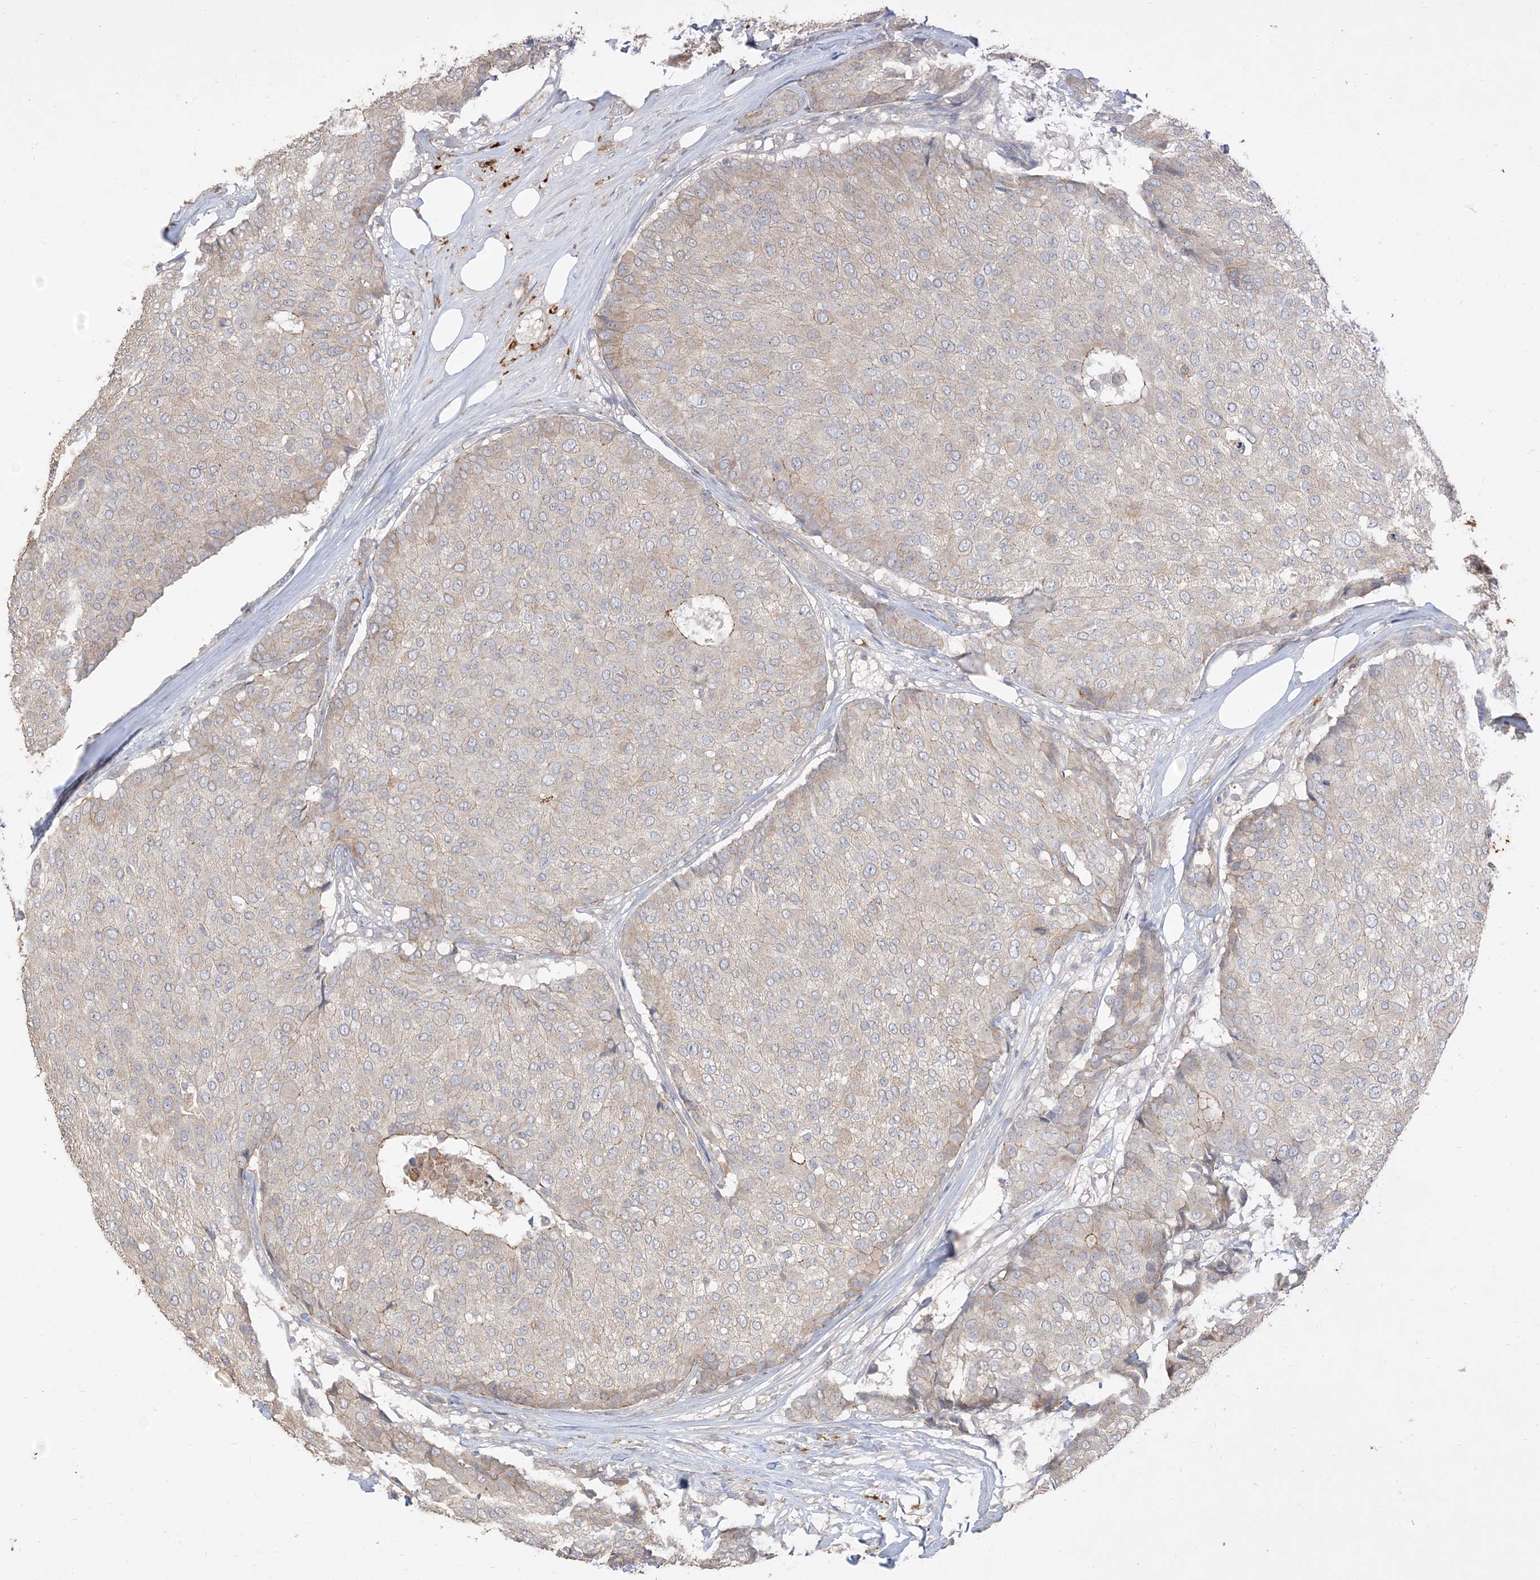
{"staining": {"intensity": "moderate", "quantity": "<25%", "location": "cytoplasmic/membranous"}, "tissue": "breast cancer", "cell_type": "Tumor cells", "image_type": "cancer", "snomed": [{"axis": "morphology", "description": "Duct carcinoma"}, {"axis": "topography", "description": "Breast"}], "caption": "Breast cancer (invasive ductal carcinoma) stained with a protein marker demonstrates moderate staining in tumor cells.", "gene": "RNF175", "patient": {"sex": "female", "age": 75}}